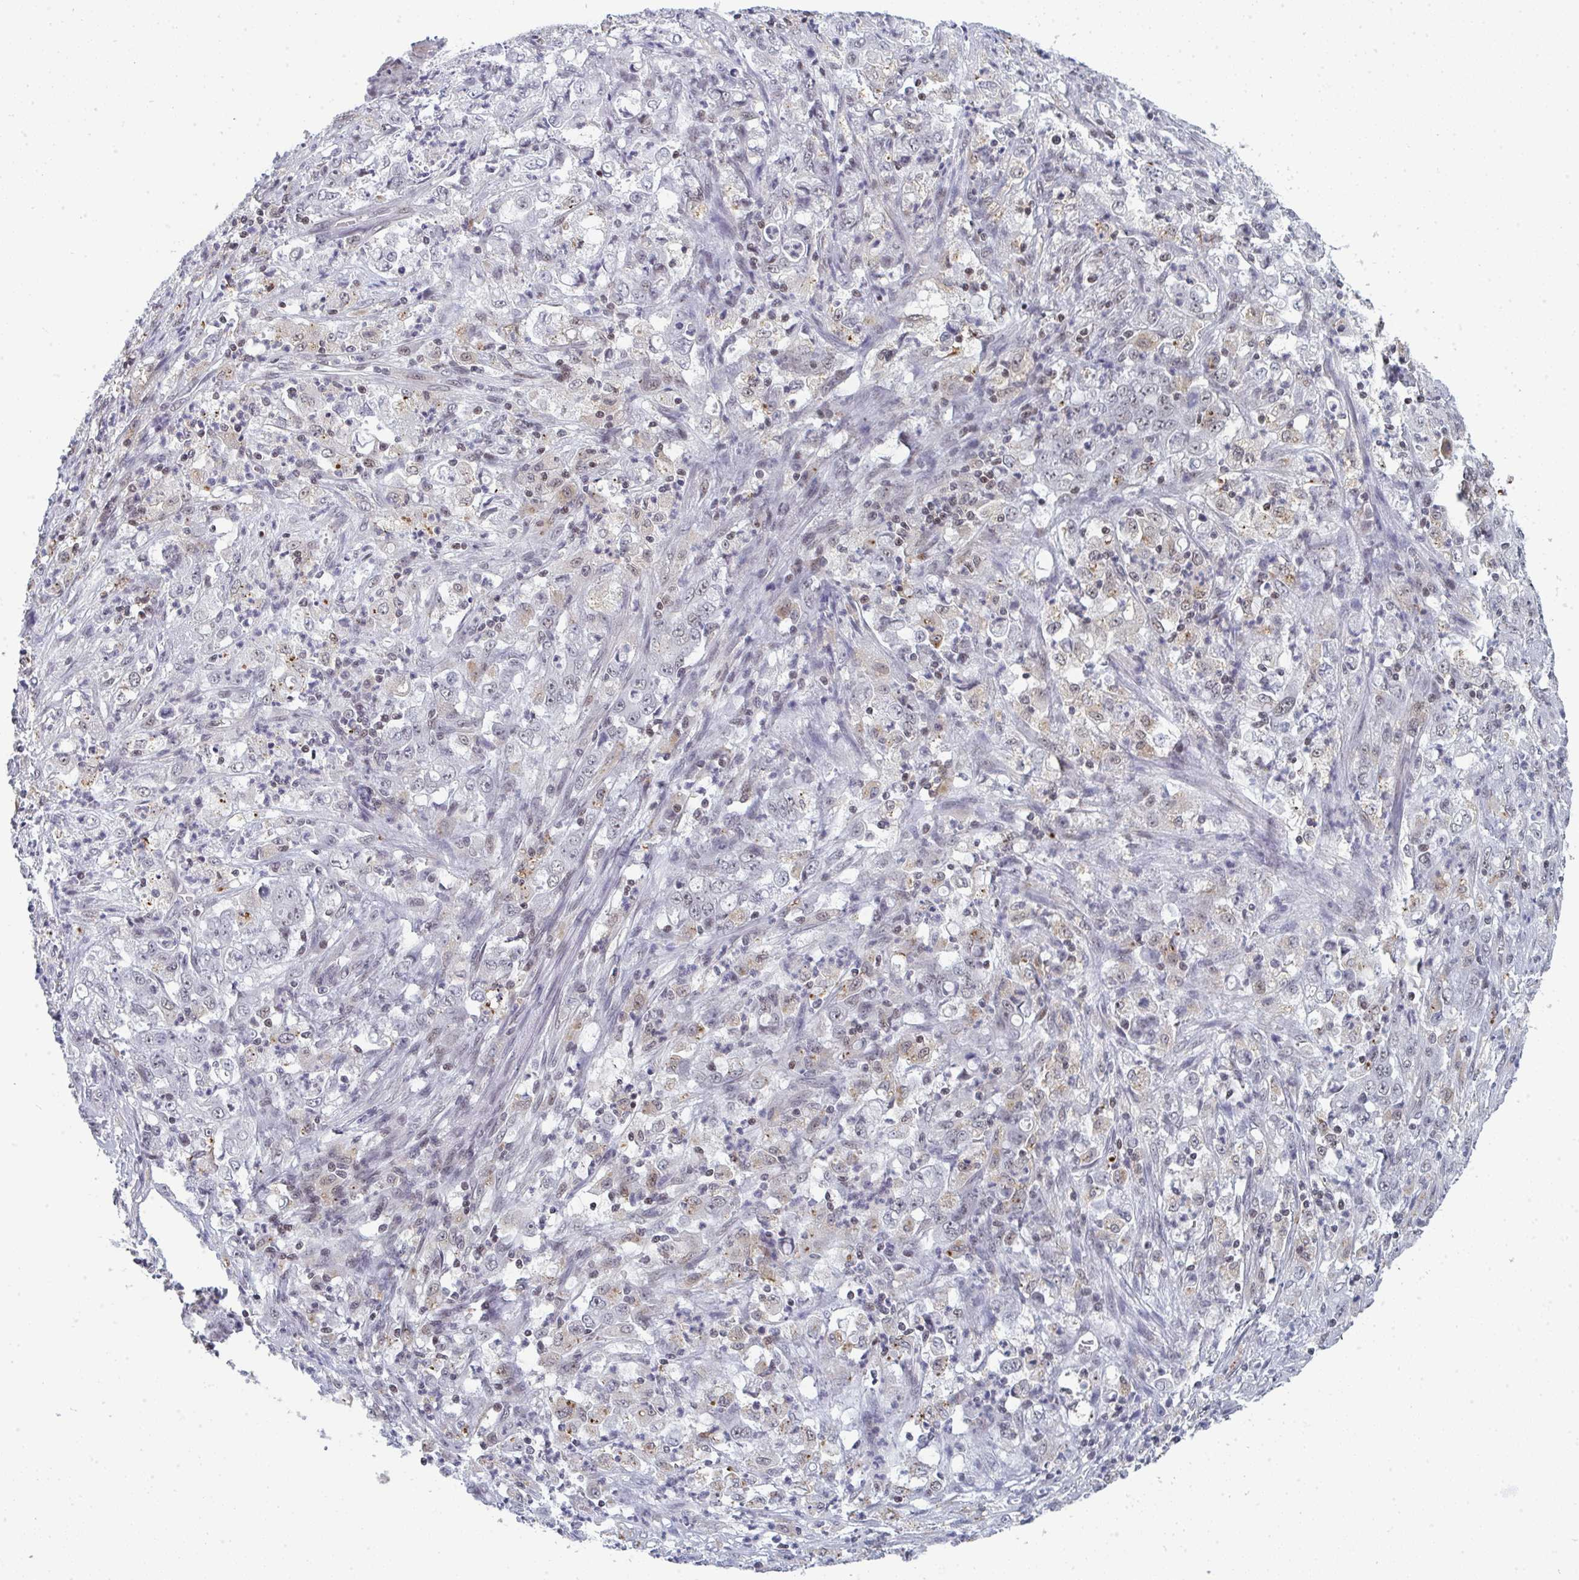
{"staining": {"intensity": "negative", "quantity": "none", "location": "none"}, "tissue": "stomach cancer", "cell_type": "Tumor cells", "image_type": "cancer", "snomed": [{"axis": "morphology", "description": "Adenocarcinoma, NOS"}, {"axis": "topography", "description": "Stomach, lower"}], "caption": "Tumor cells show no significant staining in adenocarcinoma (stomach). (Brightfield microscopy of DAB immunohistochemistry (IHC) at high magnification).", "gene": "ATF1", "patient": {"sex": "female", "age": 71}}